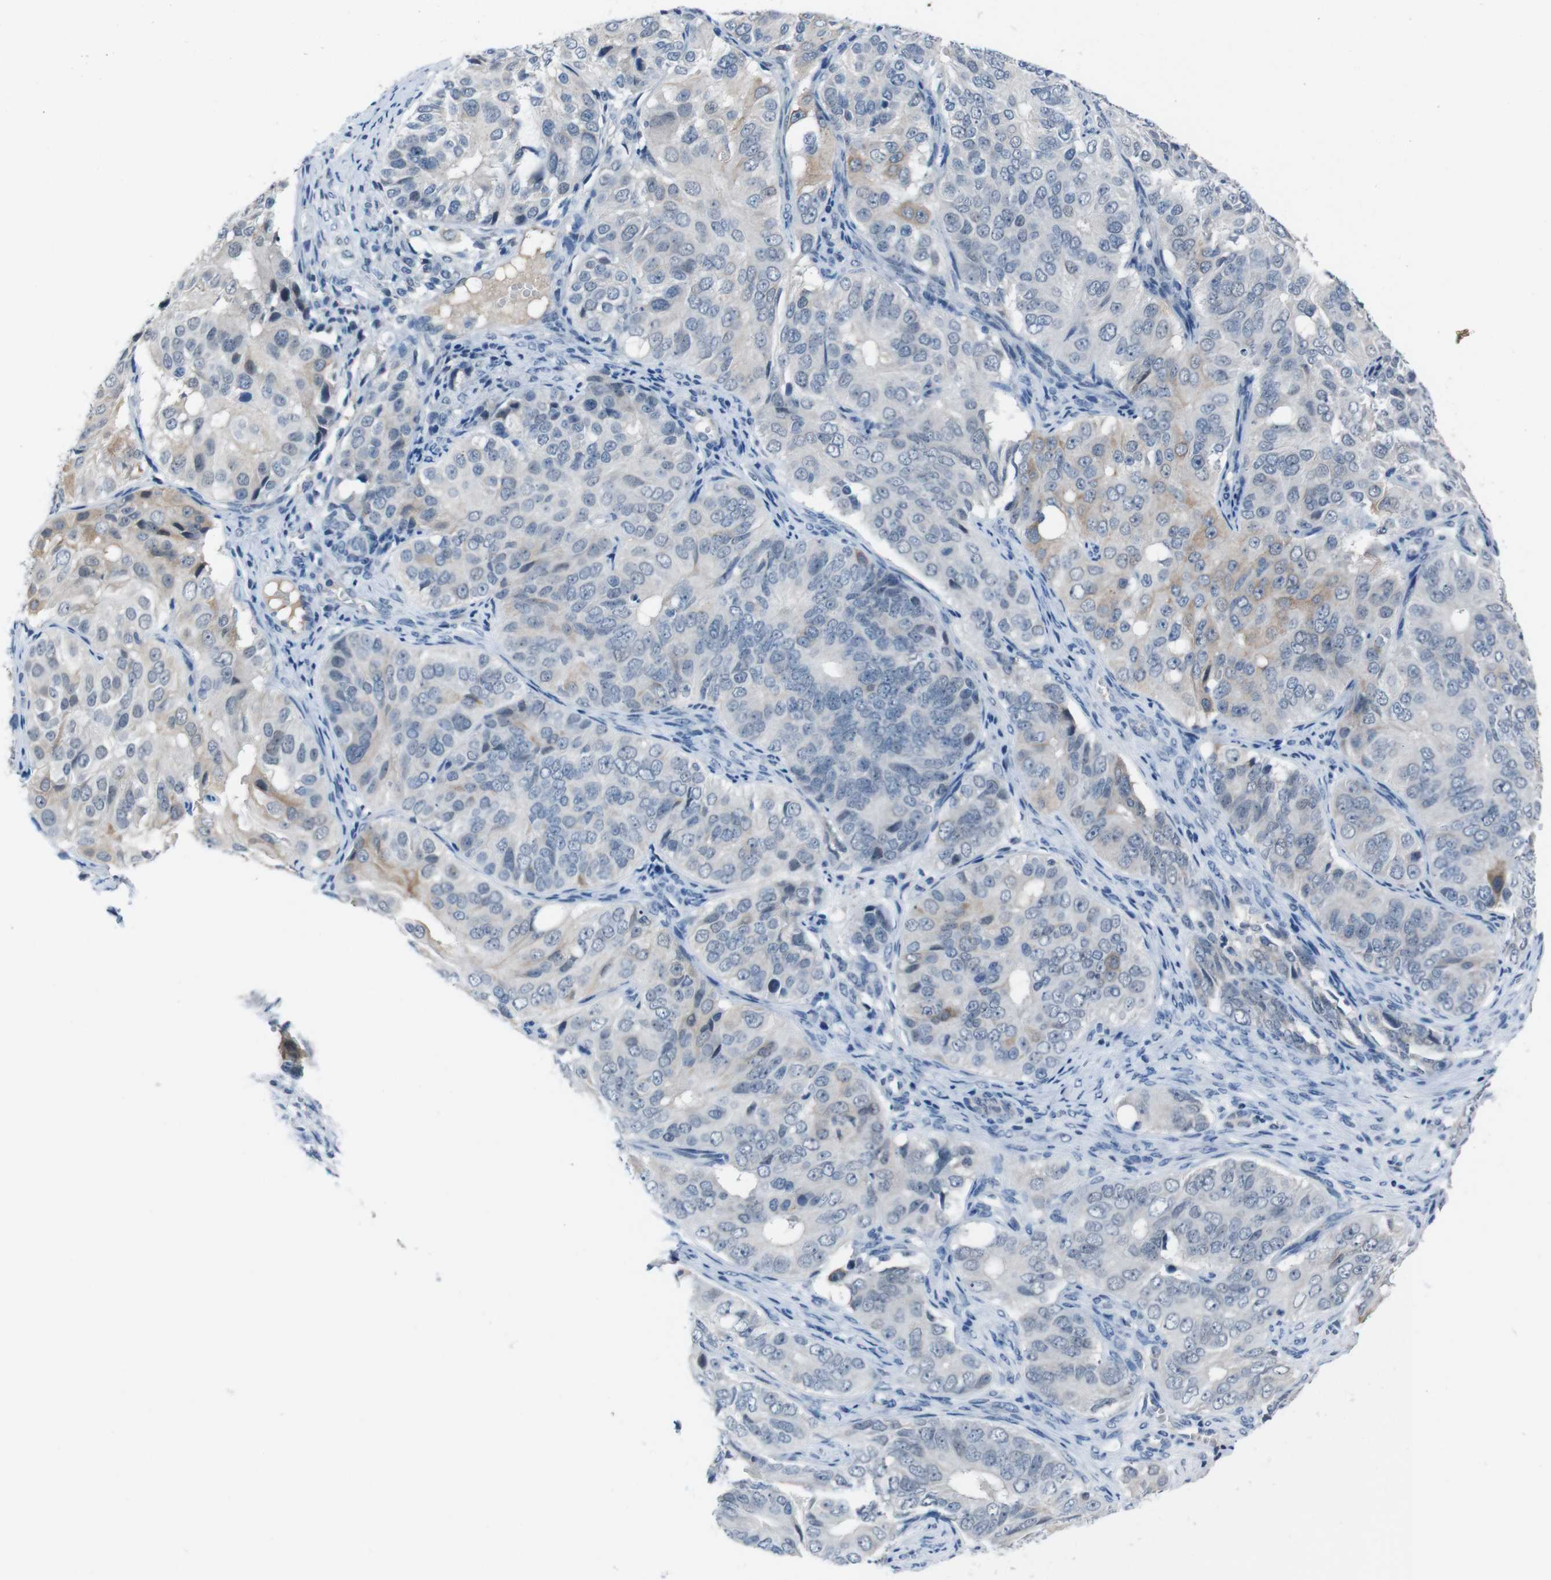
{"staining": {"intensity": "weak", "quantity": "<25%", "location": "cytoplasmic/membranous"}, "tissue": "ovarian cancer", "cell_type": "Tumor cells", "image_type": "cancer", "snomed": [{"axis": "morphology", "description": "Carcinoma, endometroid"}, {"axis": "topography", "description": "Ovary"}], "caption": "Human ovarian cancer (endometroid carcinoma) stained for a protein using immunohistochemistry displays no positivity in tumor cells.", "gene": "CDHR2", "patient": {"sex": "female", "age": 51}}